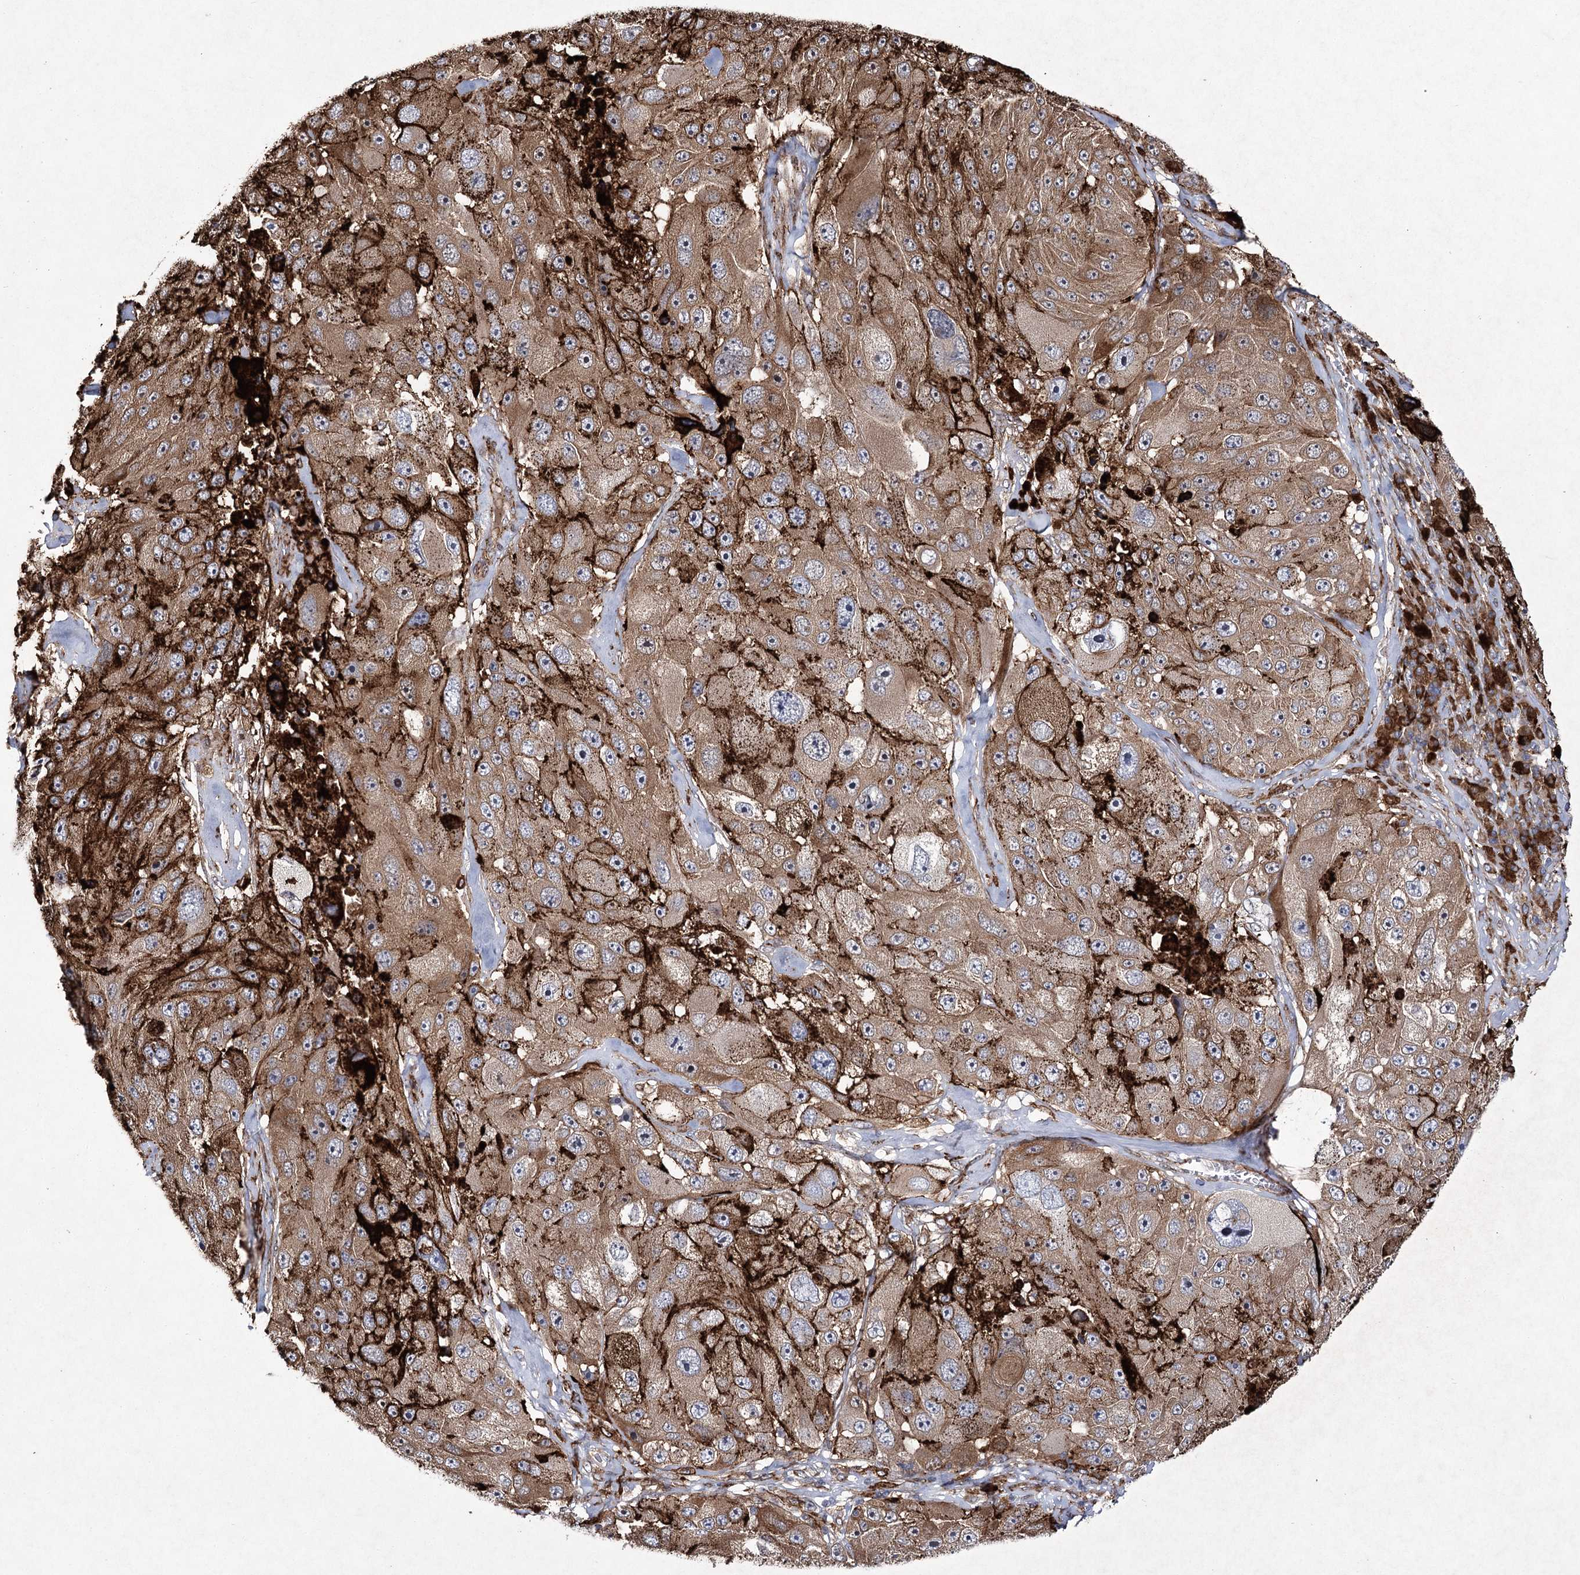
{"staining": {"intensity": "strong", "quantity": "25%-75%", "location": "cytoplasmic/membranous"}, "tissue": "melanoma", "cell_type": "Tumor cells", "image_type": "cancer", "snomed": [{"axis": "morphology", "description": "Malignant melanoma, Metastatic site"}, {"axis": "topography", "description": "Lymph node"}], "caption": "Immunohistochemistry (IHC) of human malignant melanoma (metastatic site) exhibits high levels of strong cytoplasmic/membranous staining in approximately 25%-75% of tumor cells. (Stains: DAB (3,3'-diaminobenzidine) in brown, nuclei in blue, Microscopy: brightfield microscopy at high magnification).", "gene": "DCUN1D4", "patient": {"sex": "male", "age": 62}}